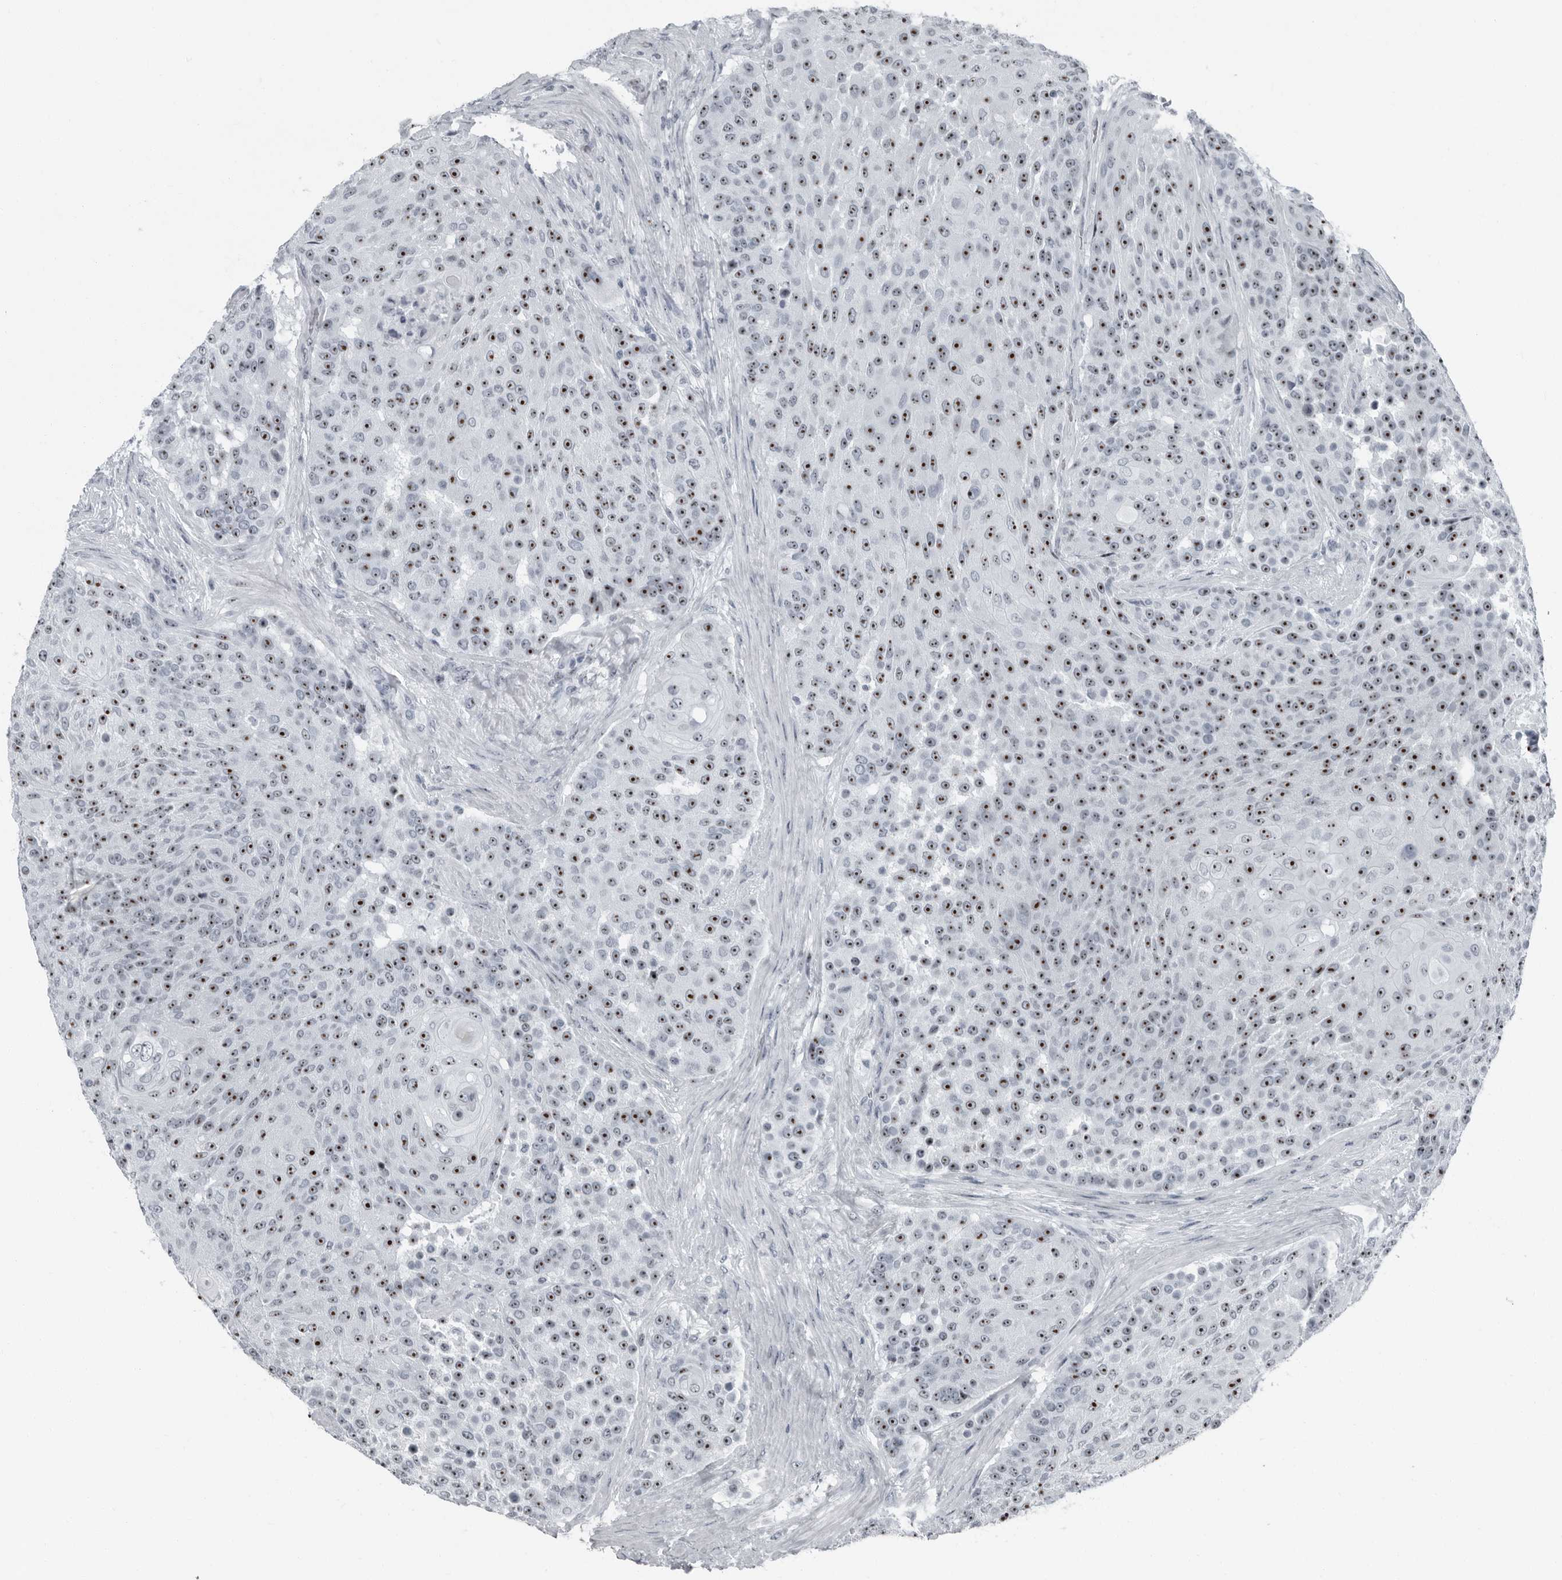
{"staining": {"intensity": "strong", "quantity": ">75%", "location": "nuclear"}, "tissue": "urothelial cancer", "cell_type": "Tumor cells", "image_type": "cancer", "snomed": [{"axis": "morphology", "description": "Urothelial carcinoma, High grade"}, {"axis": "topography", "description": "Urinary bladder"}], "caption": "Urothelial carcinoma (high-grade) was stained to show a protein in brown. There is high levels of strong nuclear staining in about >75% of tumor cells. (Stains: DAB in brown, nuclei in blue, Microscopy: brightfield microscopy at high magnification).", "gene": "PDCD11", "patient": {"sex": "female", "age": 63}}